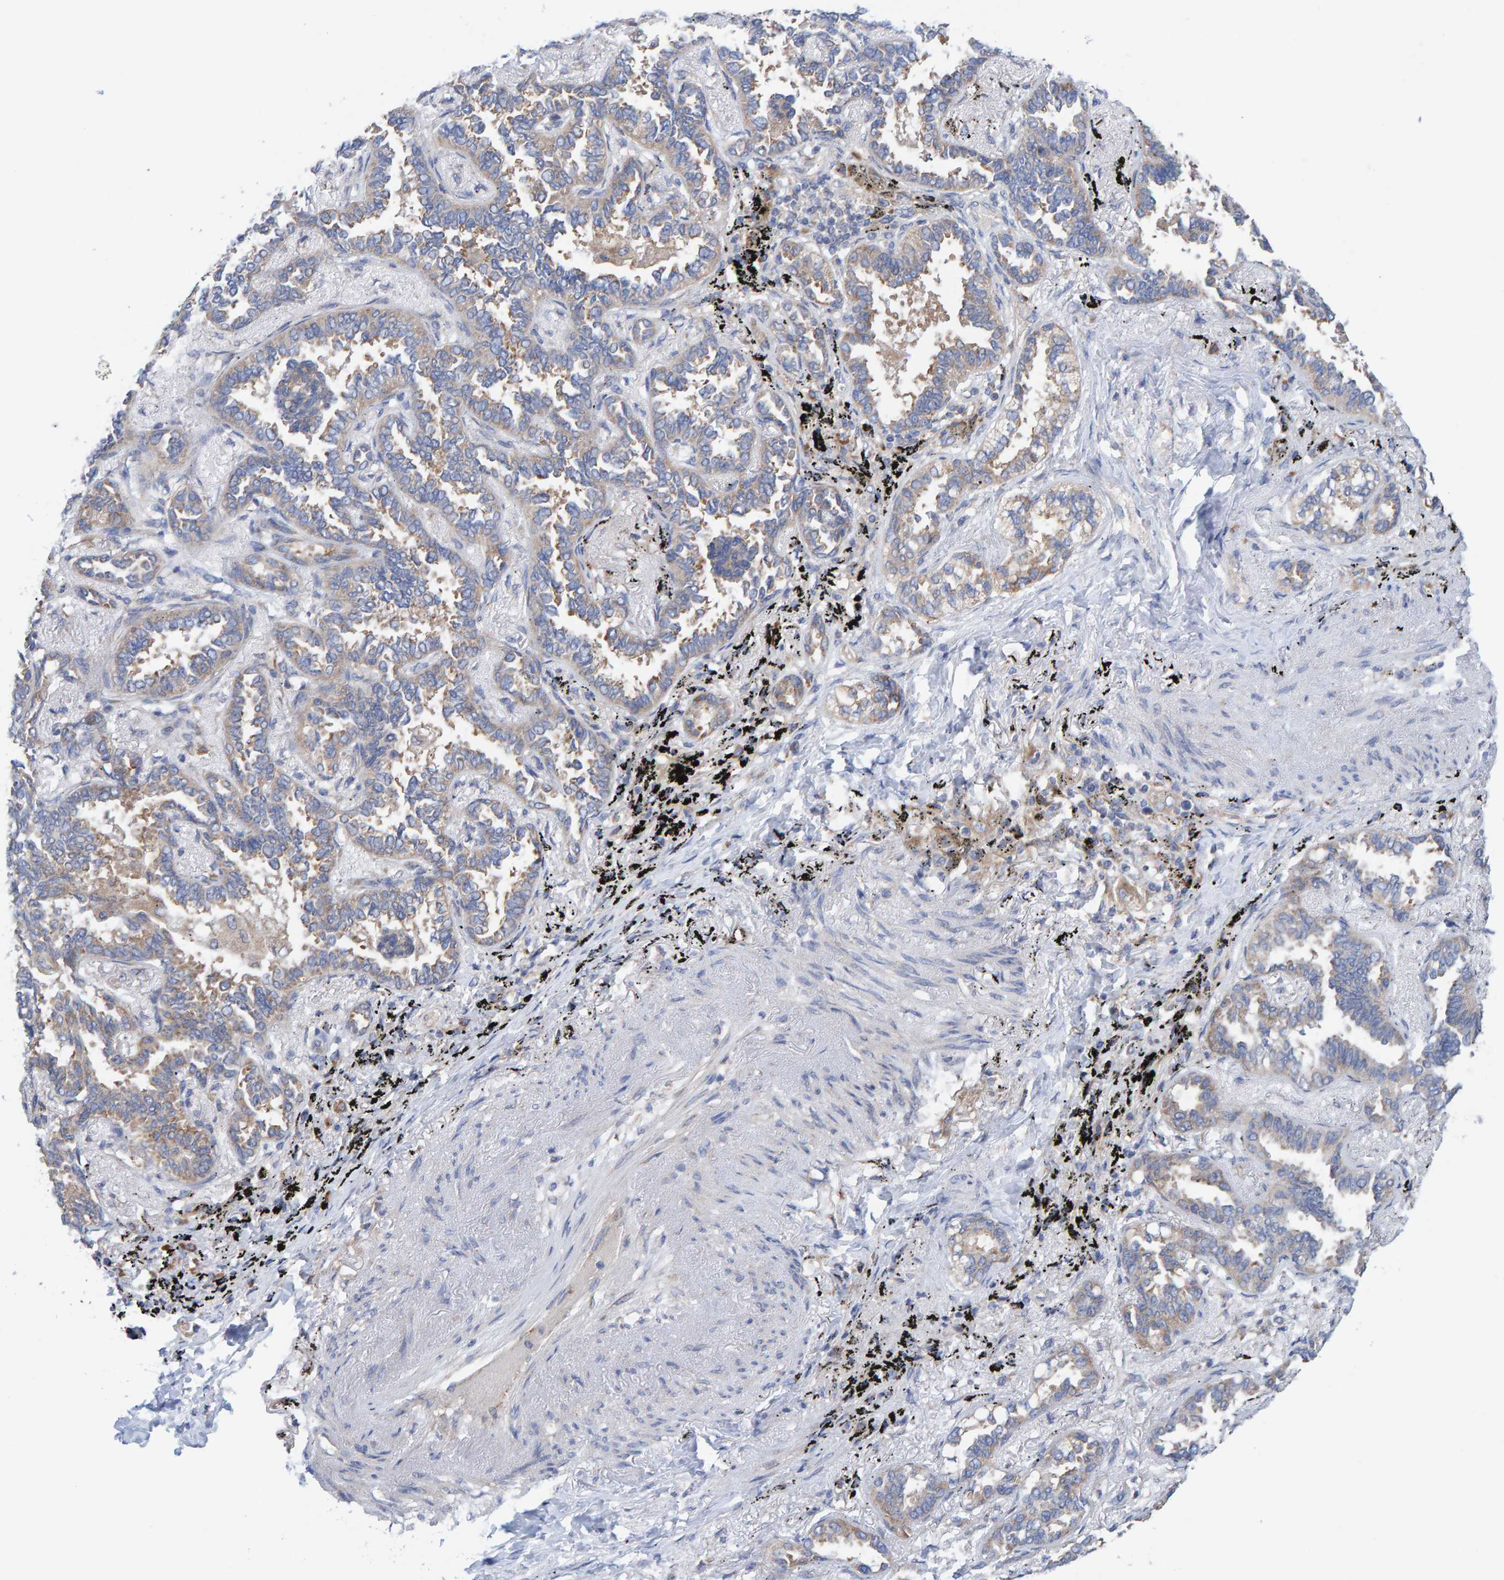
{"staining": {"intensity": "weak", "quantity": ">75%", "location": "cytoplasmic/membranous"}, "tissue": "lung cancer", "cell_type": "Tumor cells", "image_type": "cancer", "snomed": [{"axis": "morphology", "description": "Adenocarcinoma, NOS"}, {"axis": "topography", "description": "Lung"}], "caption": "A high-resolution histopathology image shows IHC staining of lung adenocarcinoma, which displays weak cytoplasmic/membranous expression in approximately >75% of tumor cells. The staining was performed using DAB (3,3'-diaminobenzidine), with brown indicating positive protein expression. Nuclei are stained blue with hematoxylin.", "gene": "CDK5RAP3", "patient": {"sex": "male", "age": 59}}